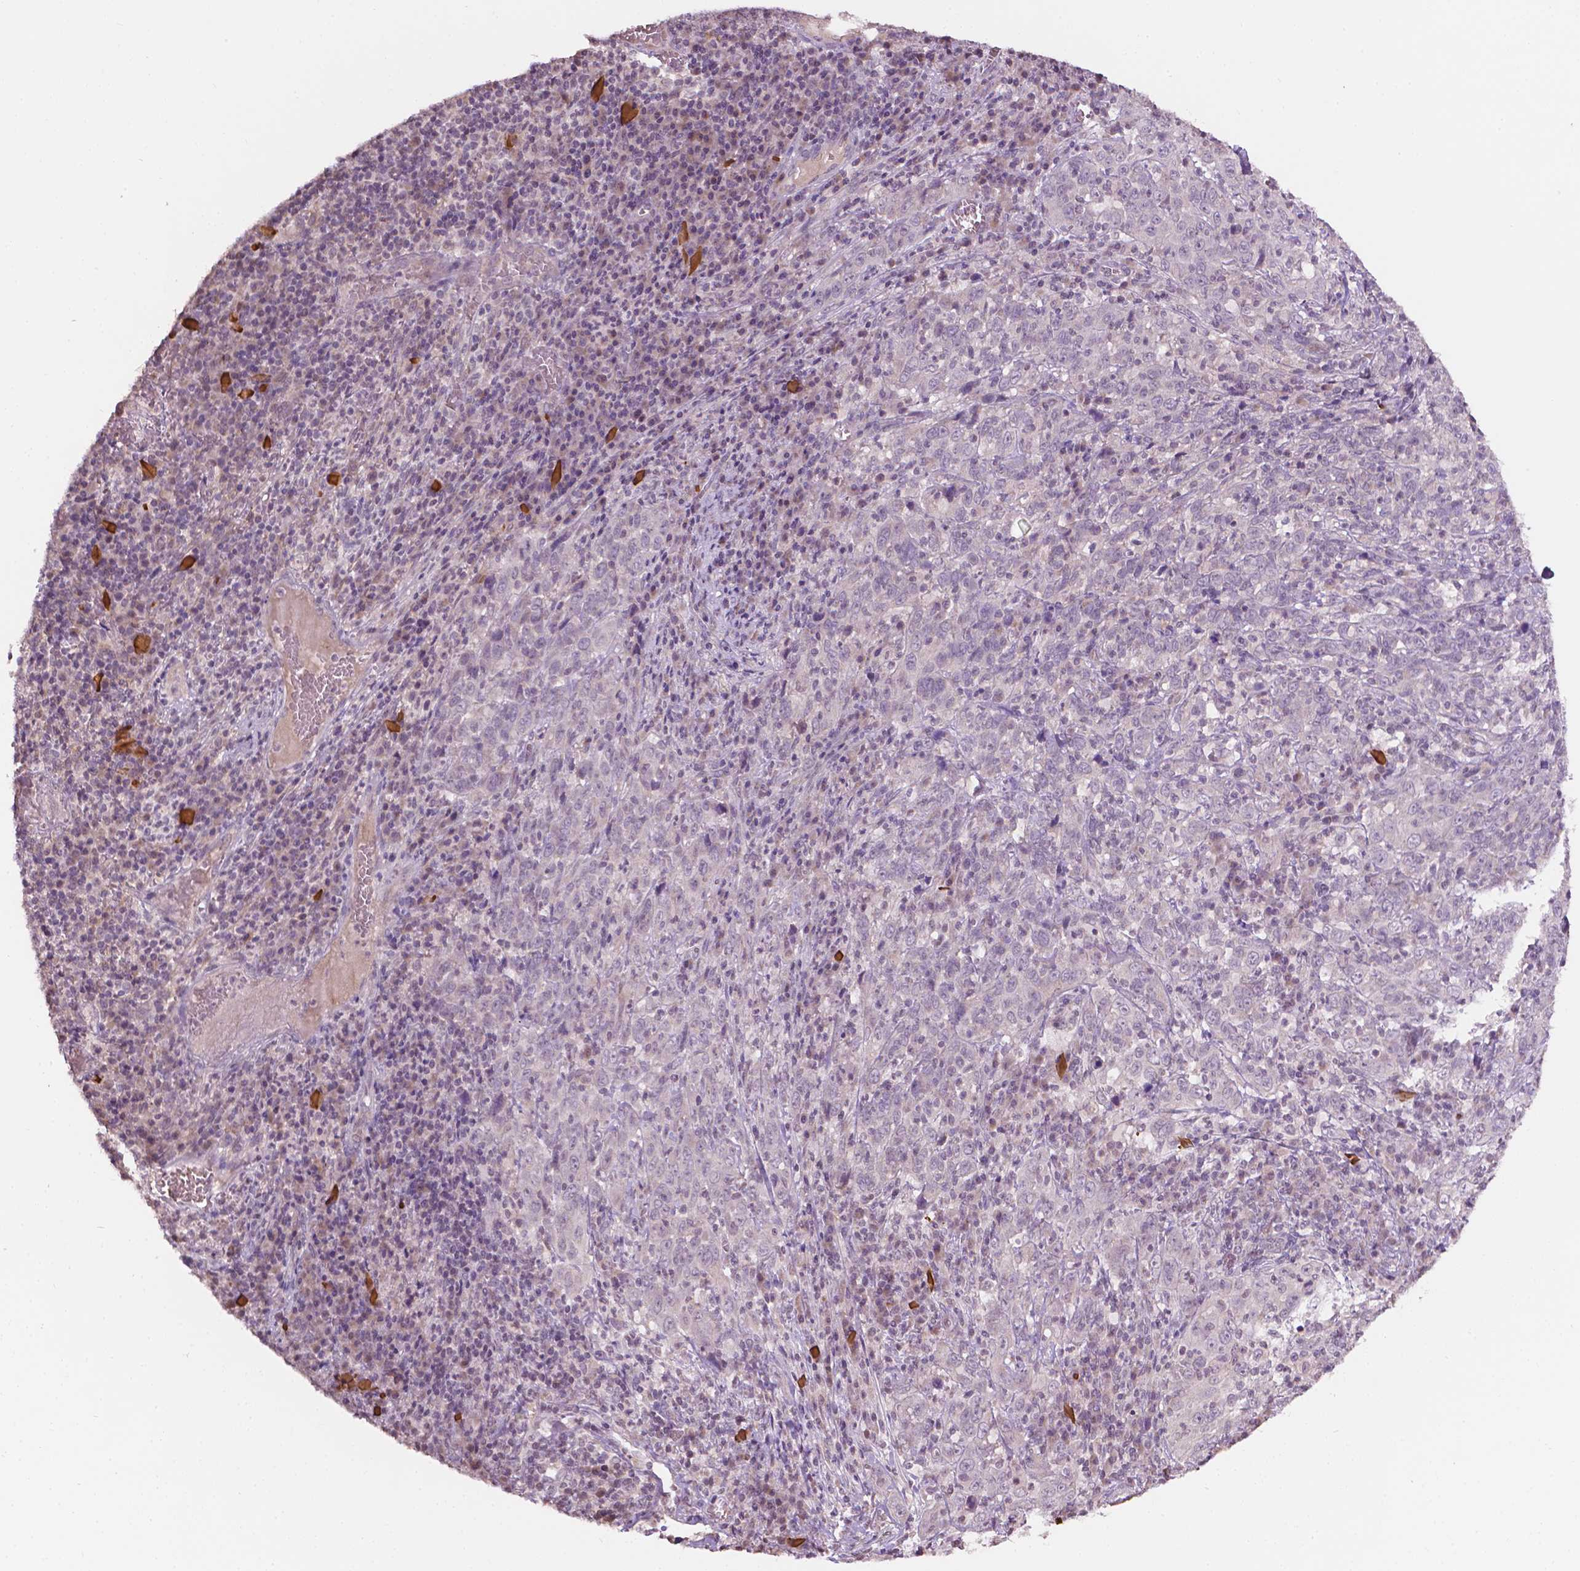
{"staining": {"intensity": "negative", "quantity": "none", "location": "none"}, "tissue": "cervical cancer", "cell_type": "Tumor cells", "image_type": "cancer", "snomed": [{"axis": "morphology", "description": "Squamous cell carcinoma, NOS"}, {"axis": "topography", "description": "Cervix"}], "caption": "The histopathology image exhibits no significant staining in tumor cells of cervical cancer.", "gene": "NOS1AP", "patient": {"sex": "female", "age": 46}}